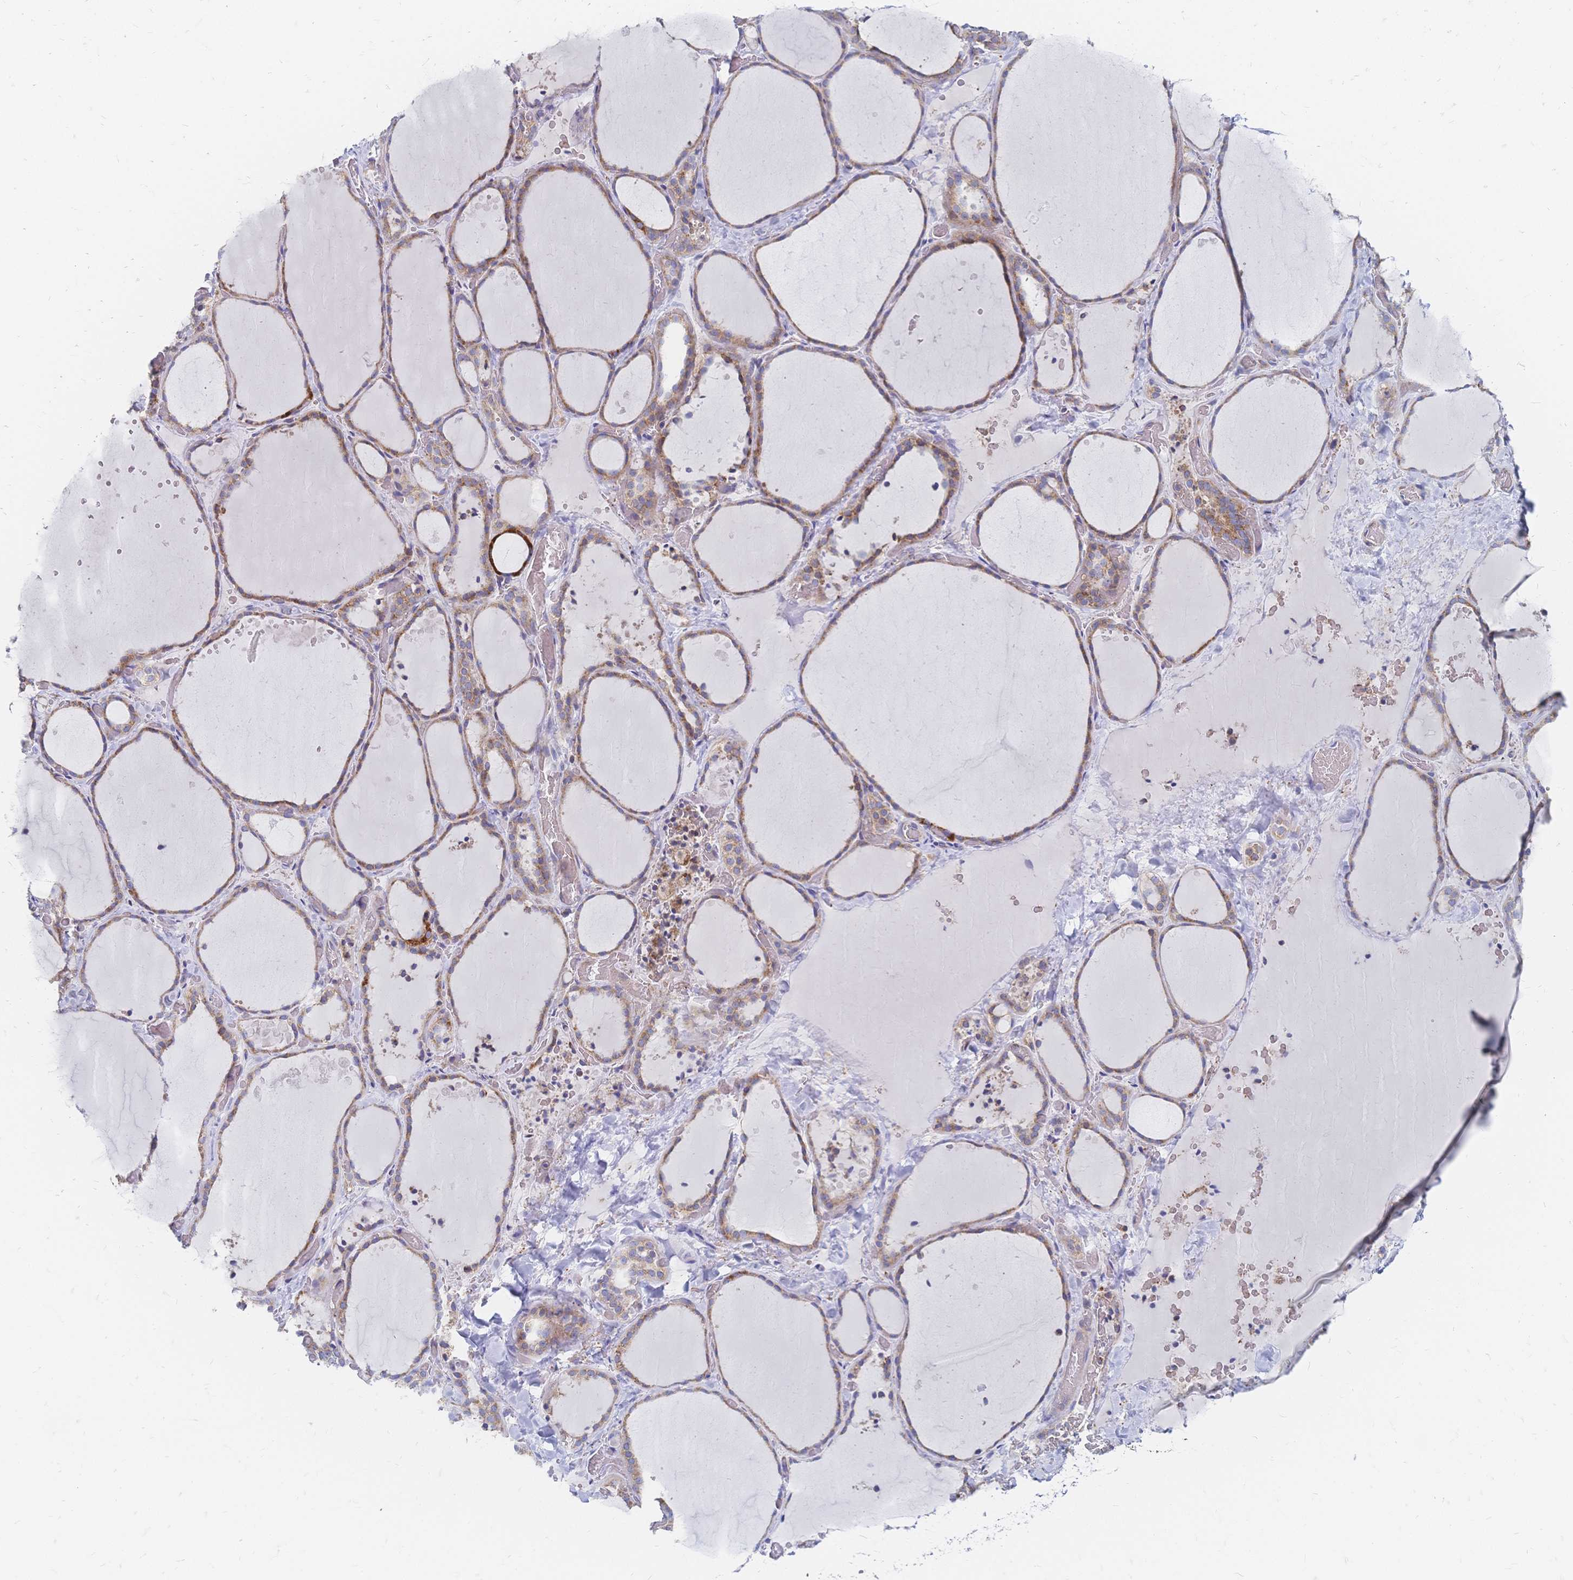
{"staining": {"intensity": "weak", "quantity": ">75%", "location": "cytoplasmic/membranous"}, "tissue": "thyroid gland", "cell_type": "Glandular cells", "image_type": "normal", "snomed": [{"axis": "morphology", "description": "Normal tissue, NOS"}, {"axis": "topography", "description": "Thyroid gland"}], "caption": "Immunohistochemistry (IHC) image of normal thyroid gland stained for a protein (brown), which demonstrates low levels of weak cytoplasmic/membranous expression in about >75% of glandular cells.", "gene": "SORBS1", "patient": {"sex": "female", "age": 36}}